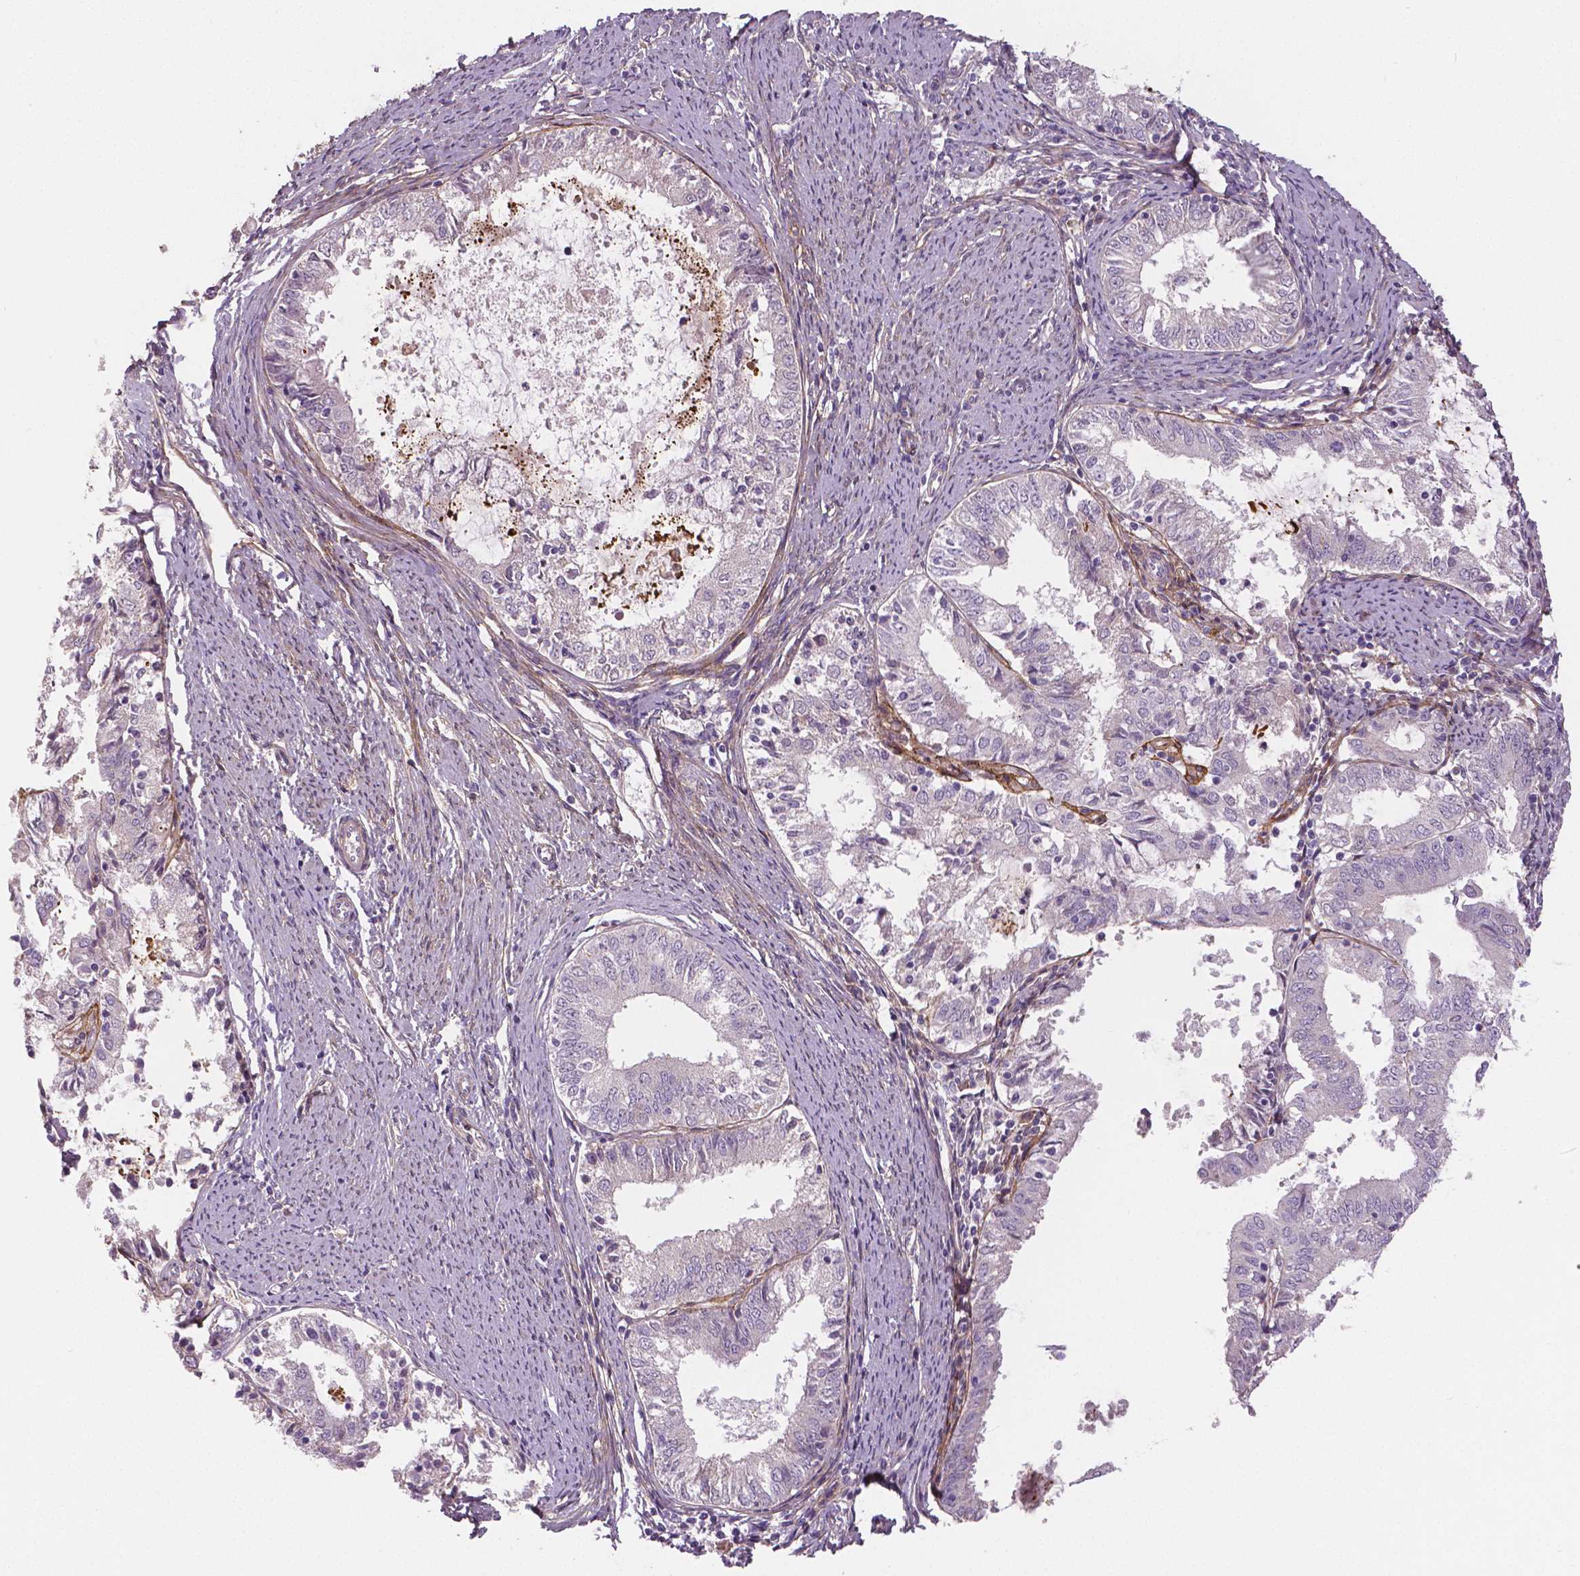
{"staining": {"intensity": "negative", "quantity": "none", "location": "none"}, "tissue": "endometrial cancer", "cell_type": "Tumor cells", "image_type": "cancer", "snomed": [{"axis": "morphology", "description": "Adenocarcinoma, NOS"}, {"axis": "topography", "description": "Endometrium"}], "caption": "There is no significant expression in tumor cells of endometrial adenocarcinoma. Nuclei are stained in blue.", "gene": "FLT1", "patient": {"sex": "female", "age": 57}}